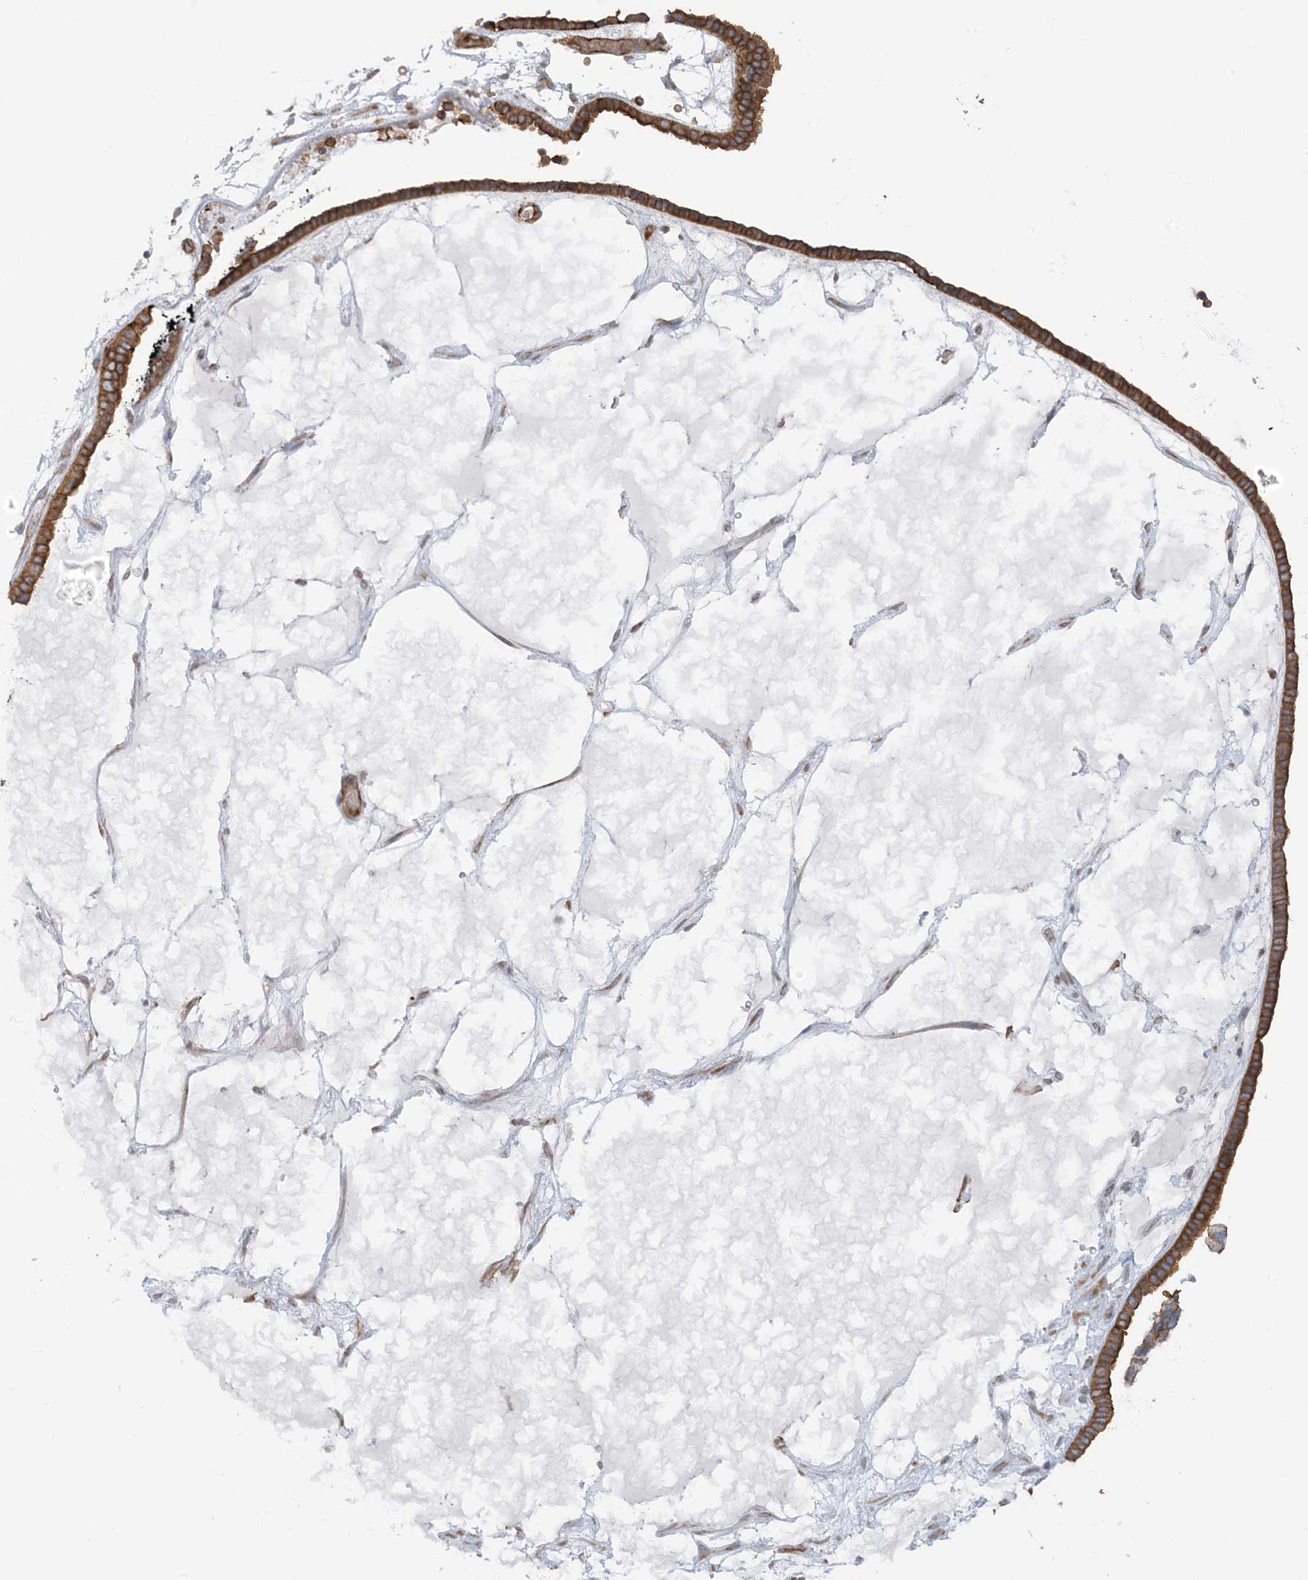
{"staining": {"intensity": "moderate", "quantity": ">75%", "location": "cytoplasmic/membranous"}, "tissue": "ovarian cancer", "cell_type": "Tumor cells", "image_type": "cancer", "snomed": [{"axis": "morphology", "description": "Cystadenocarcinoma, serous, NOS"}, {"axis": "topography", "description": "Ovary"}], "caption": "Approximately >75% of tumor cells in human ovarian cancer exhibit moderate cytoplasmic/membranous protein staining as visualized by brown immunohistochemical staining.", "gene": "ICMT", "patient": {"sex": "female", "age": 56}}